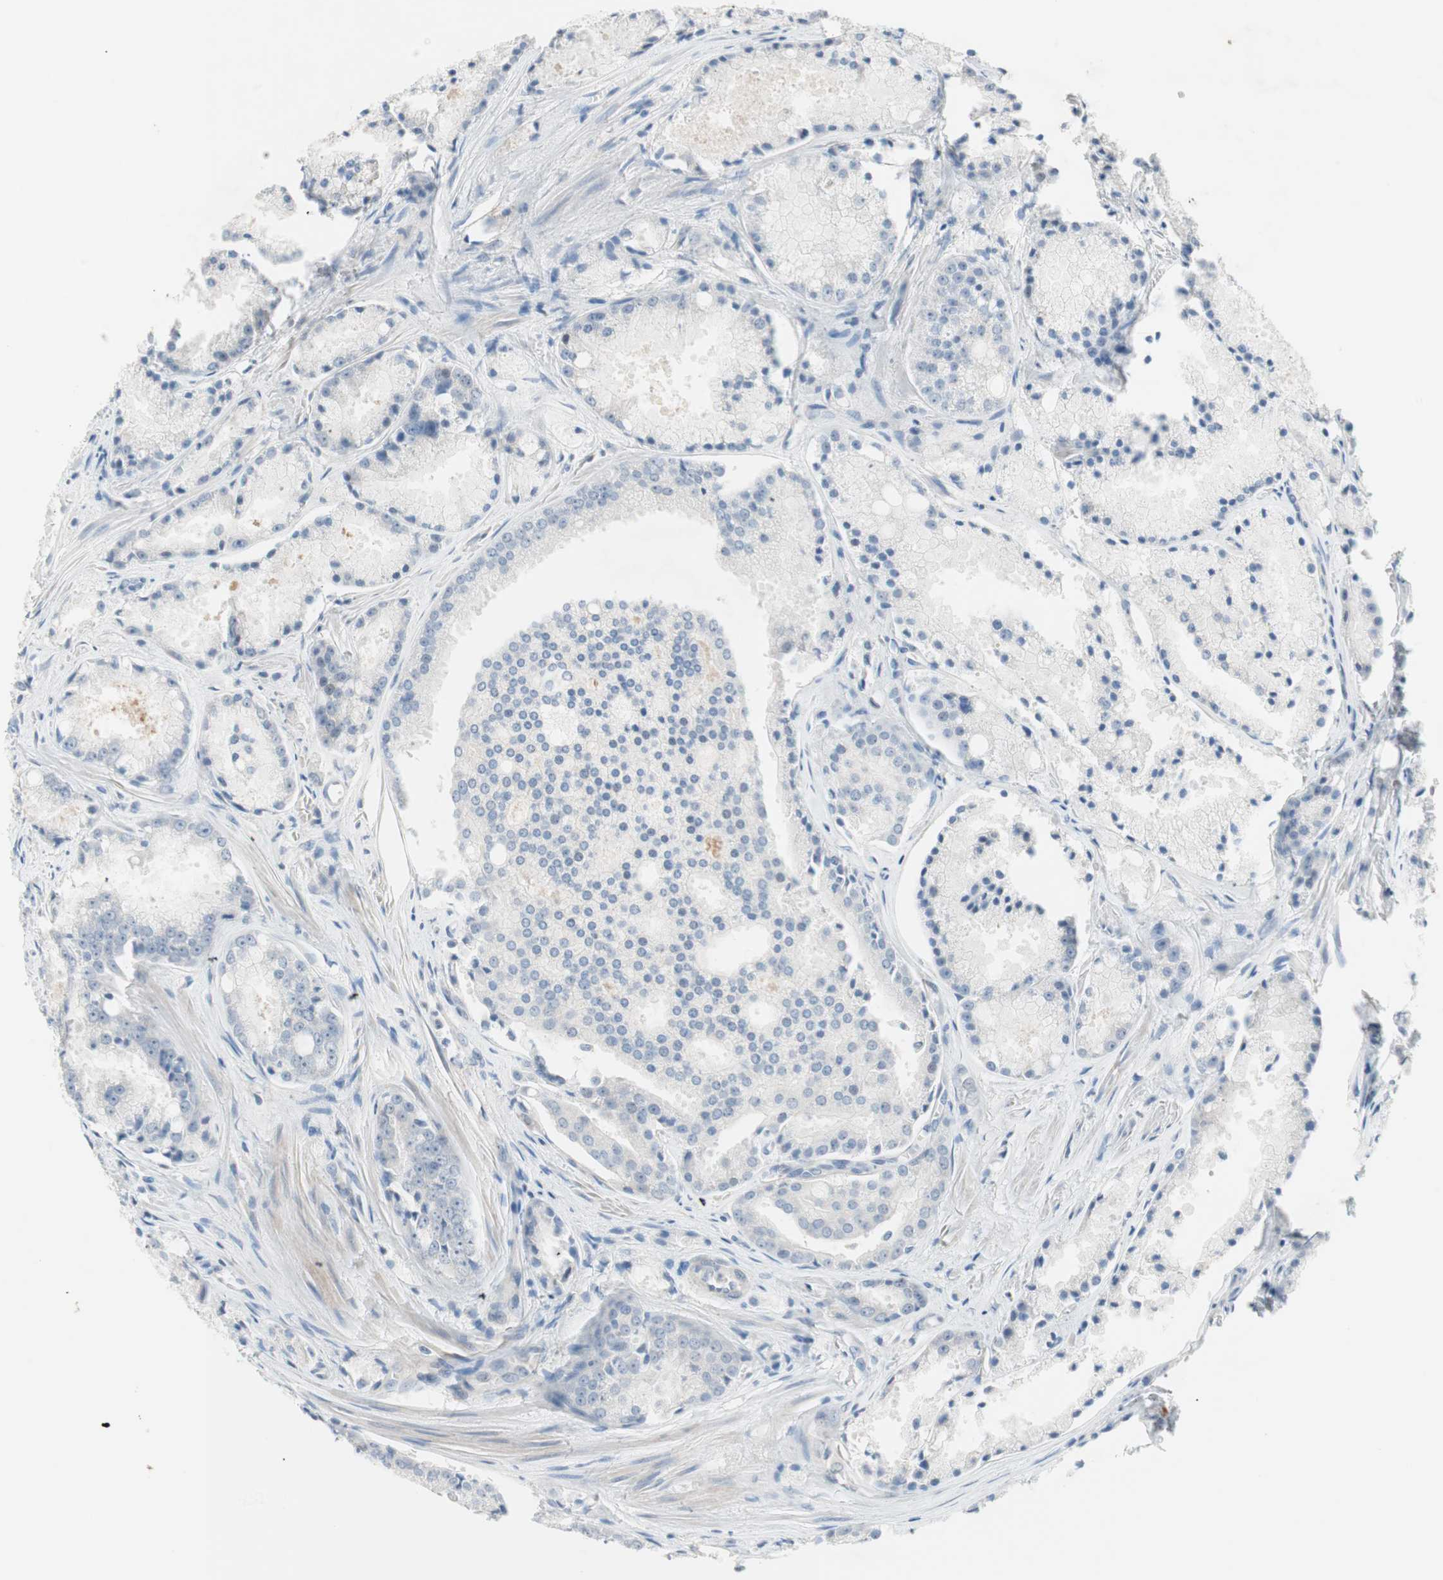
{"staining": {"intensity": "negative", "quantity": "none", "location": "none"}, "tissue": "prostate cancer", "cell_type": "Tumor cells", "image_type": "cancer", "snomed": [{"axis": "morphology", "description": "Adenocarcinoma, Low grade"}, {"axis": "topography", "description": "Prostate"}], "caption": "Immunohistochemistry (IHC) micrograph of human prostate cancer stained for a protein (brown), which demonstrates no positivity in tumor cells.", "gene": "PDZK1", "patient": {"sex": "male", "age": 64}}